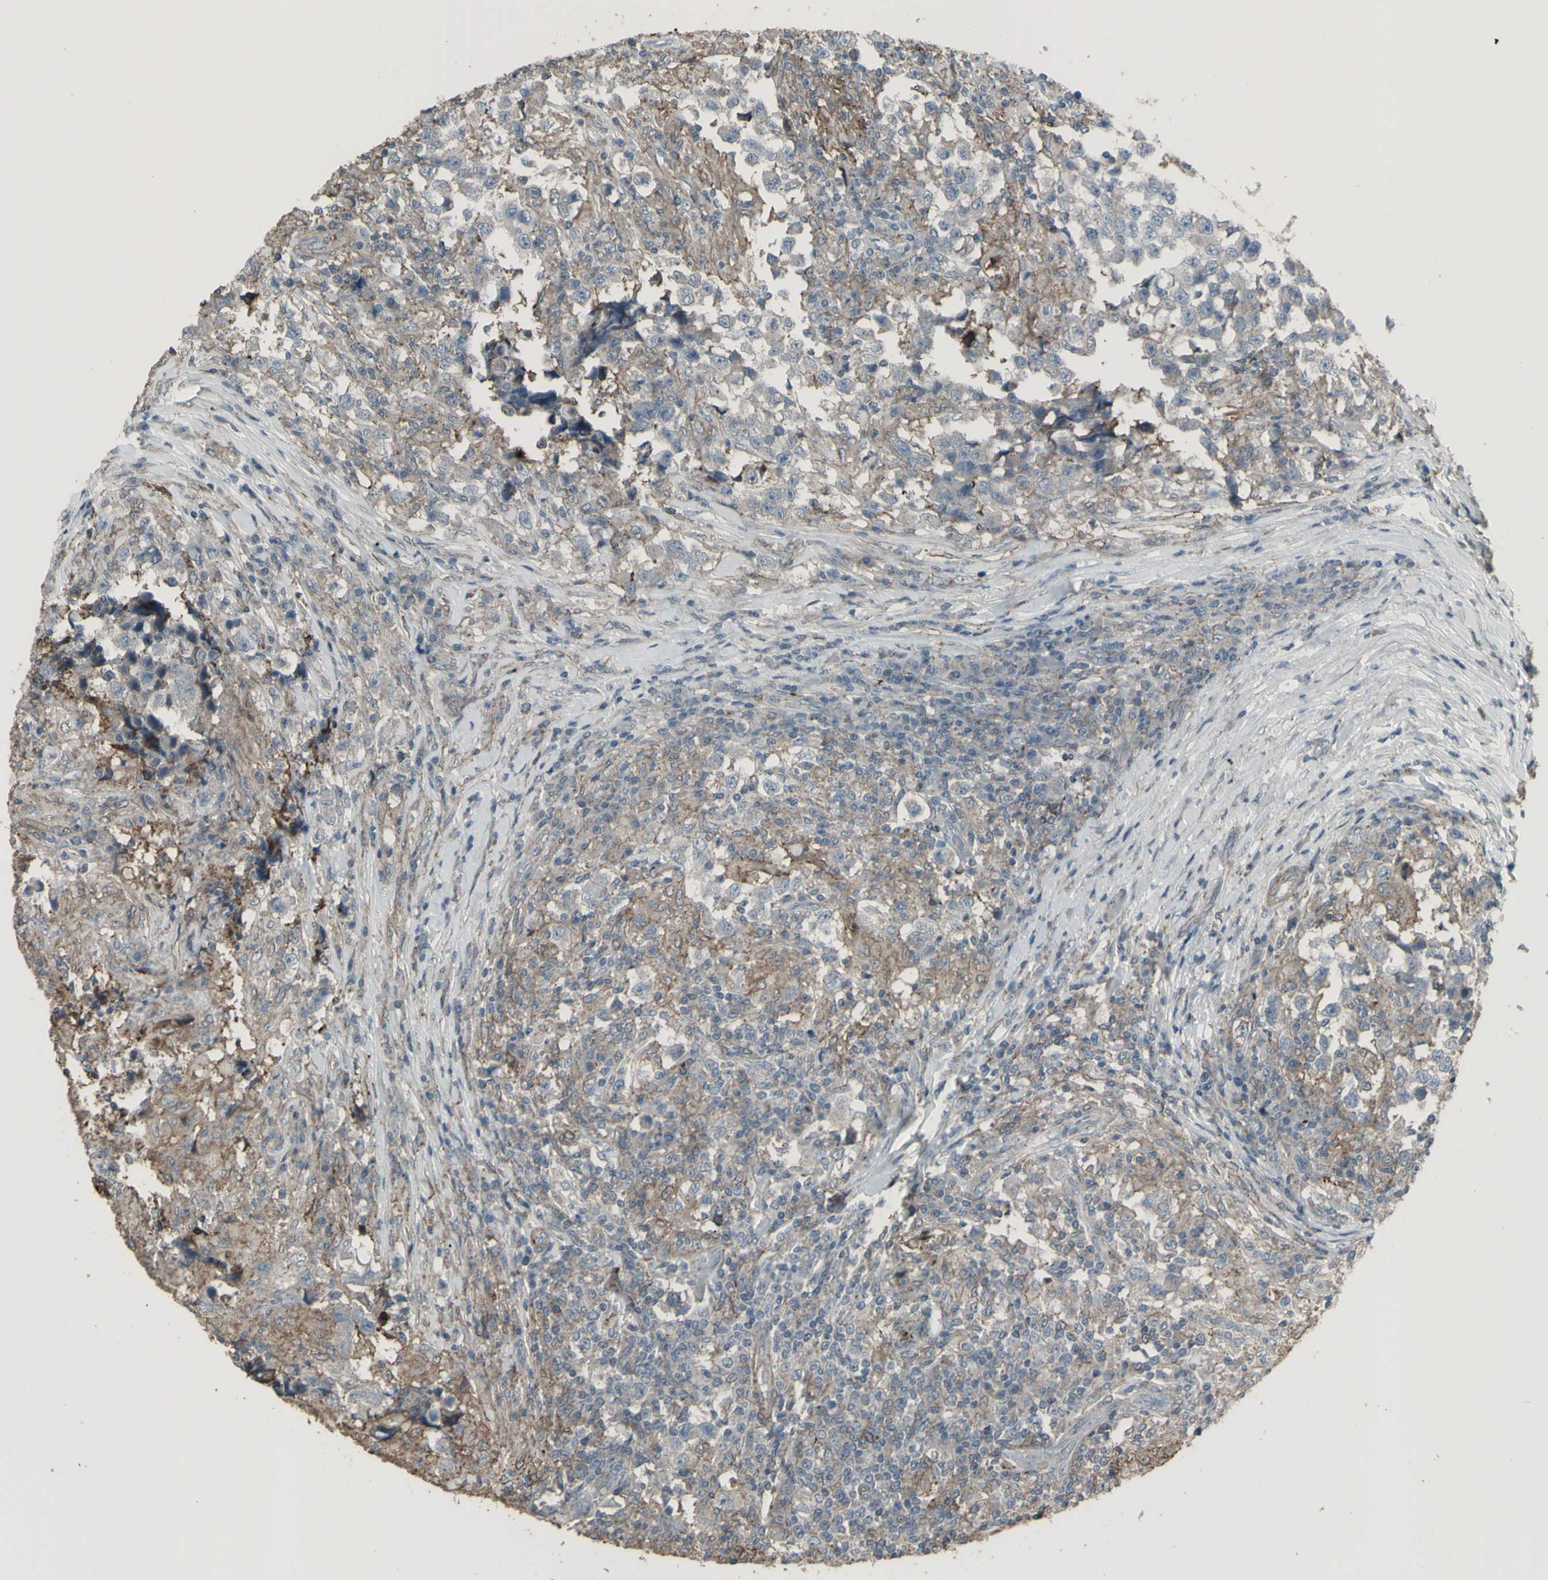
{"staining": {"intensity": "weak", "quantity": "25%-75%", "location": "cytoplasmic/membranous"}, "tissue": "testis cancer", "cell_type": "Tumor cells", "image_type": "cancer", "snomed": [{"axis": "morphology", "description": "Carcinoma, Embryonal, NOS"}, {"axis": "topography", "description": "Testis"}], "caption": "Testis cancer stained with immunohistochemistry (IHC) reveals weak cytoplasmic/membranous positivity in approximately 25%-75% of tumor cells. The staining is performed using DAB (3,3'-diaminobenzidine) brown chromogen to label protein expression. The nuclei are counter-stained blue using hematoxylin.", "gene": "SMO", "patient": {"sex": "male", "age": 21}}